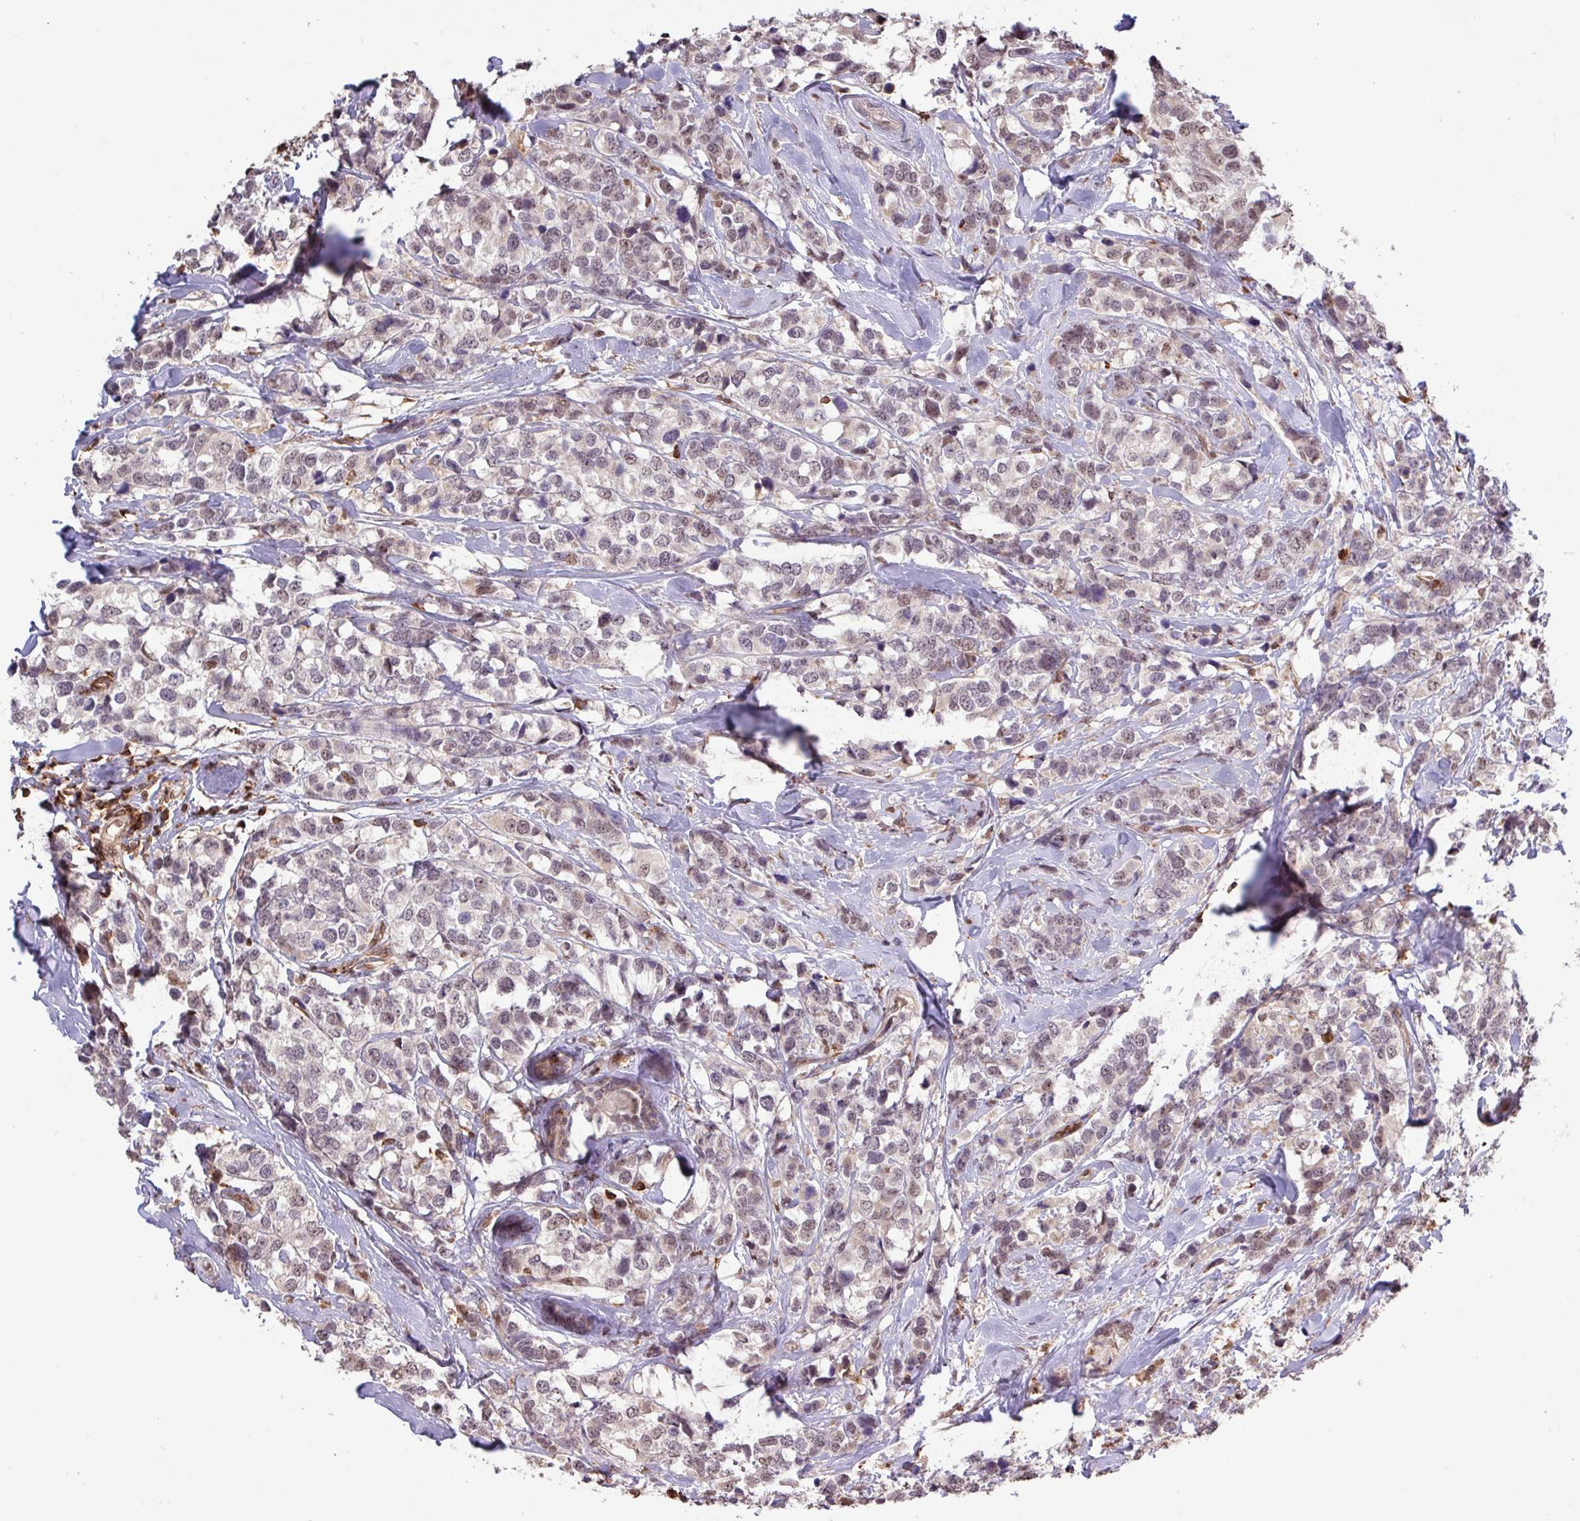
{"staining": {"intensity": "weak", "quantity": "<25%", "location": "nuclear"}, "tissue": "breast cancer", "cell_type": "Tumor cells", "image_type": "cancer", "snomed": [{"axis": "morphology", "description": "Lobular carcinoma"}, {"axis": "topography", "description": "Breast"}], "caption": "Immunohistochemistry image of human breast cancer stained for a protein (brown), which reveals no staining in tumor cells. Brightfield microscopy of IHC stained with DAB (brown) and hematoxylin (blue), captured at high magnification.", "gene": "GON7", "patient": {"sex": "female", "age": 59}}